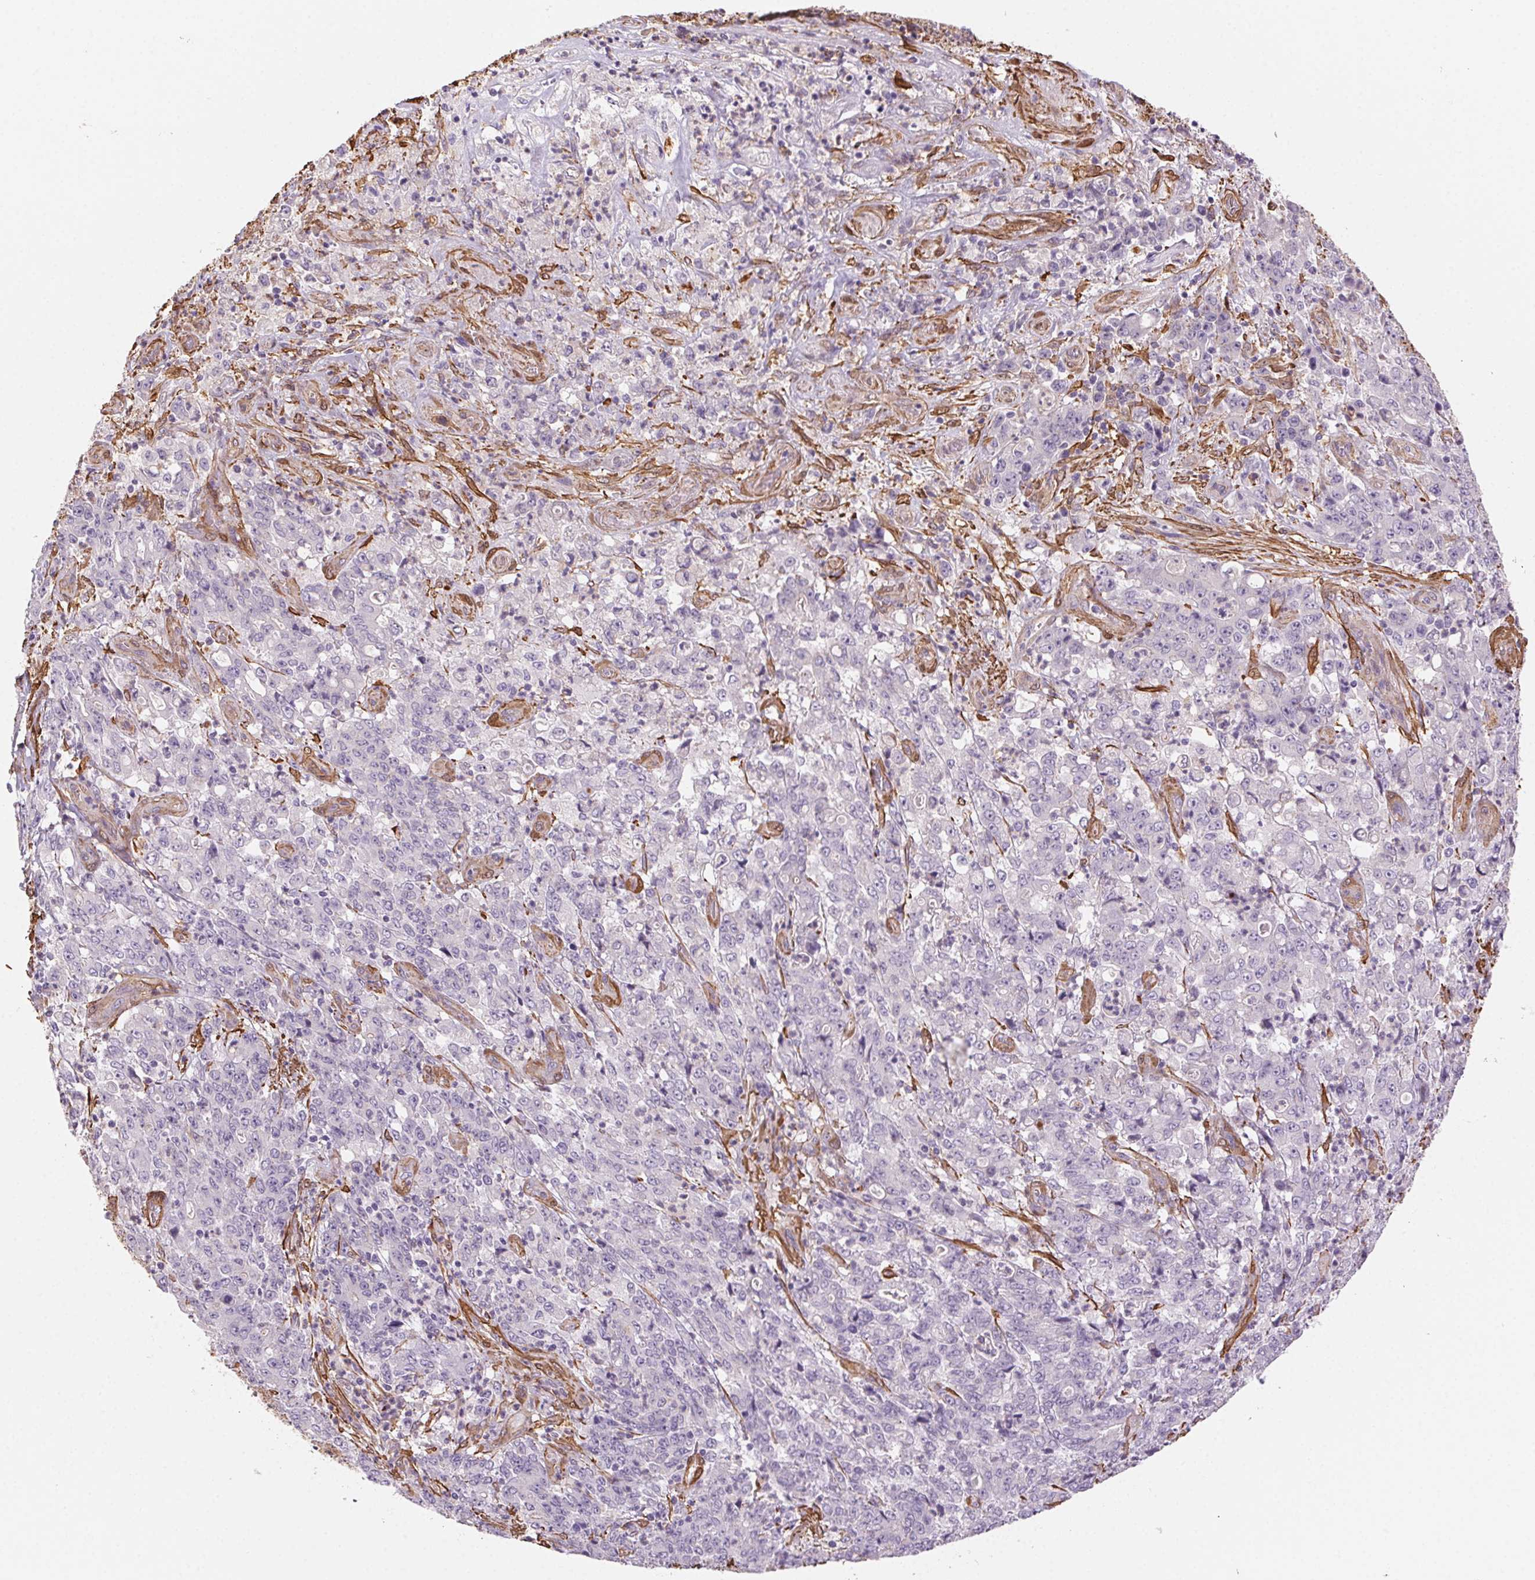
{"staining": {"intensity": "negative", "quantity": "none", "location": "none"}, "tissue": "stomach cancer", "cell_type": "Tumor cells", "image_type": "cancer", "snomed": [{"axis": "morphology", "description": "Adenocarcinoma, NOS"}, {"axis": "topography", "description": "Stomach, lower"}], "caption": "A high-resolution micrograph shows immunohistochemistry (IHC) staining of adenocarcinoma (stomach), which demonstrates no significant staining in tumor cells.", "gene": "GPX8", "patient": {"sex": "female", "age": 71}}